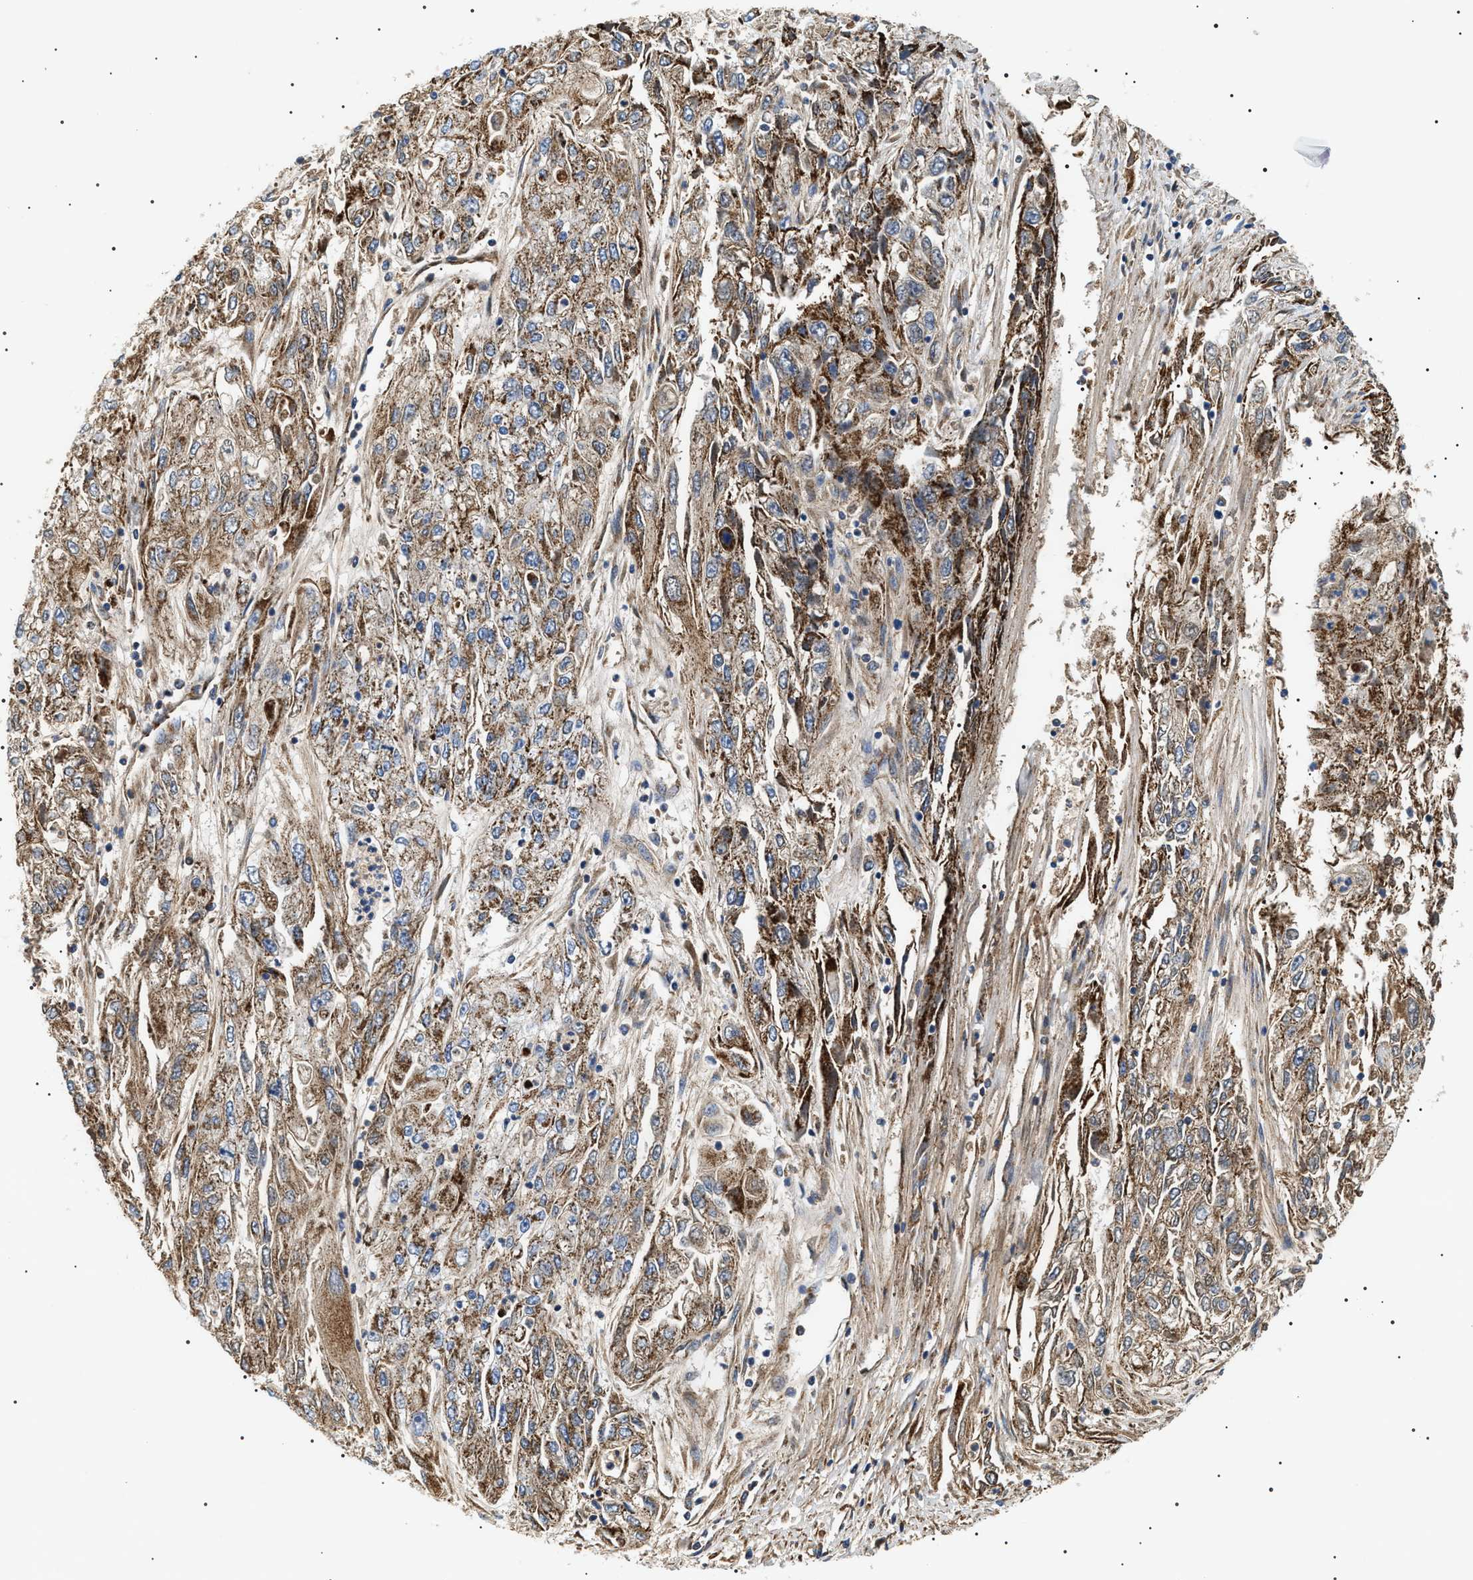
{"staining": {"intensity": "moderate", "quantity": "25%-75%", "location": "cytoplasmic/membranous"}, "tissue": "endometrial cancer", "cell_type": "Tumor cells", "image_type": "cancer", "snomed": [{"axis": "morphology", "description": "Adenocarcinoma, NOS"}, {"axis": "topography", "description": "Endometrium"}], "caption": "Immunohistochemistry (IHC) of endometrial adenocarcinoma exhibits medium levels of moderate cytoplasmic/membranous staining in approximately 25%-75% of tumor cells. (DAB = brown stain, brightfield microscopy at high magnification).", "gene": "OXSM", "patient": {"sex": "female", "age": 49}}